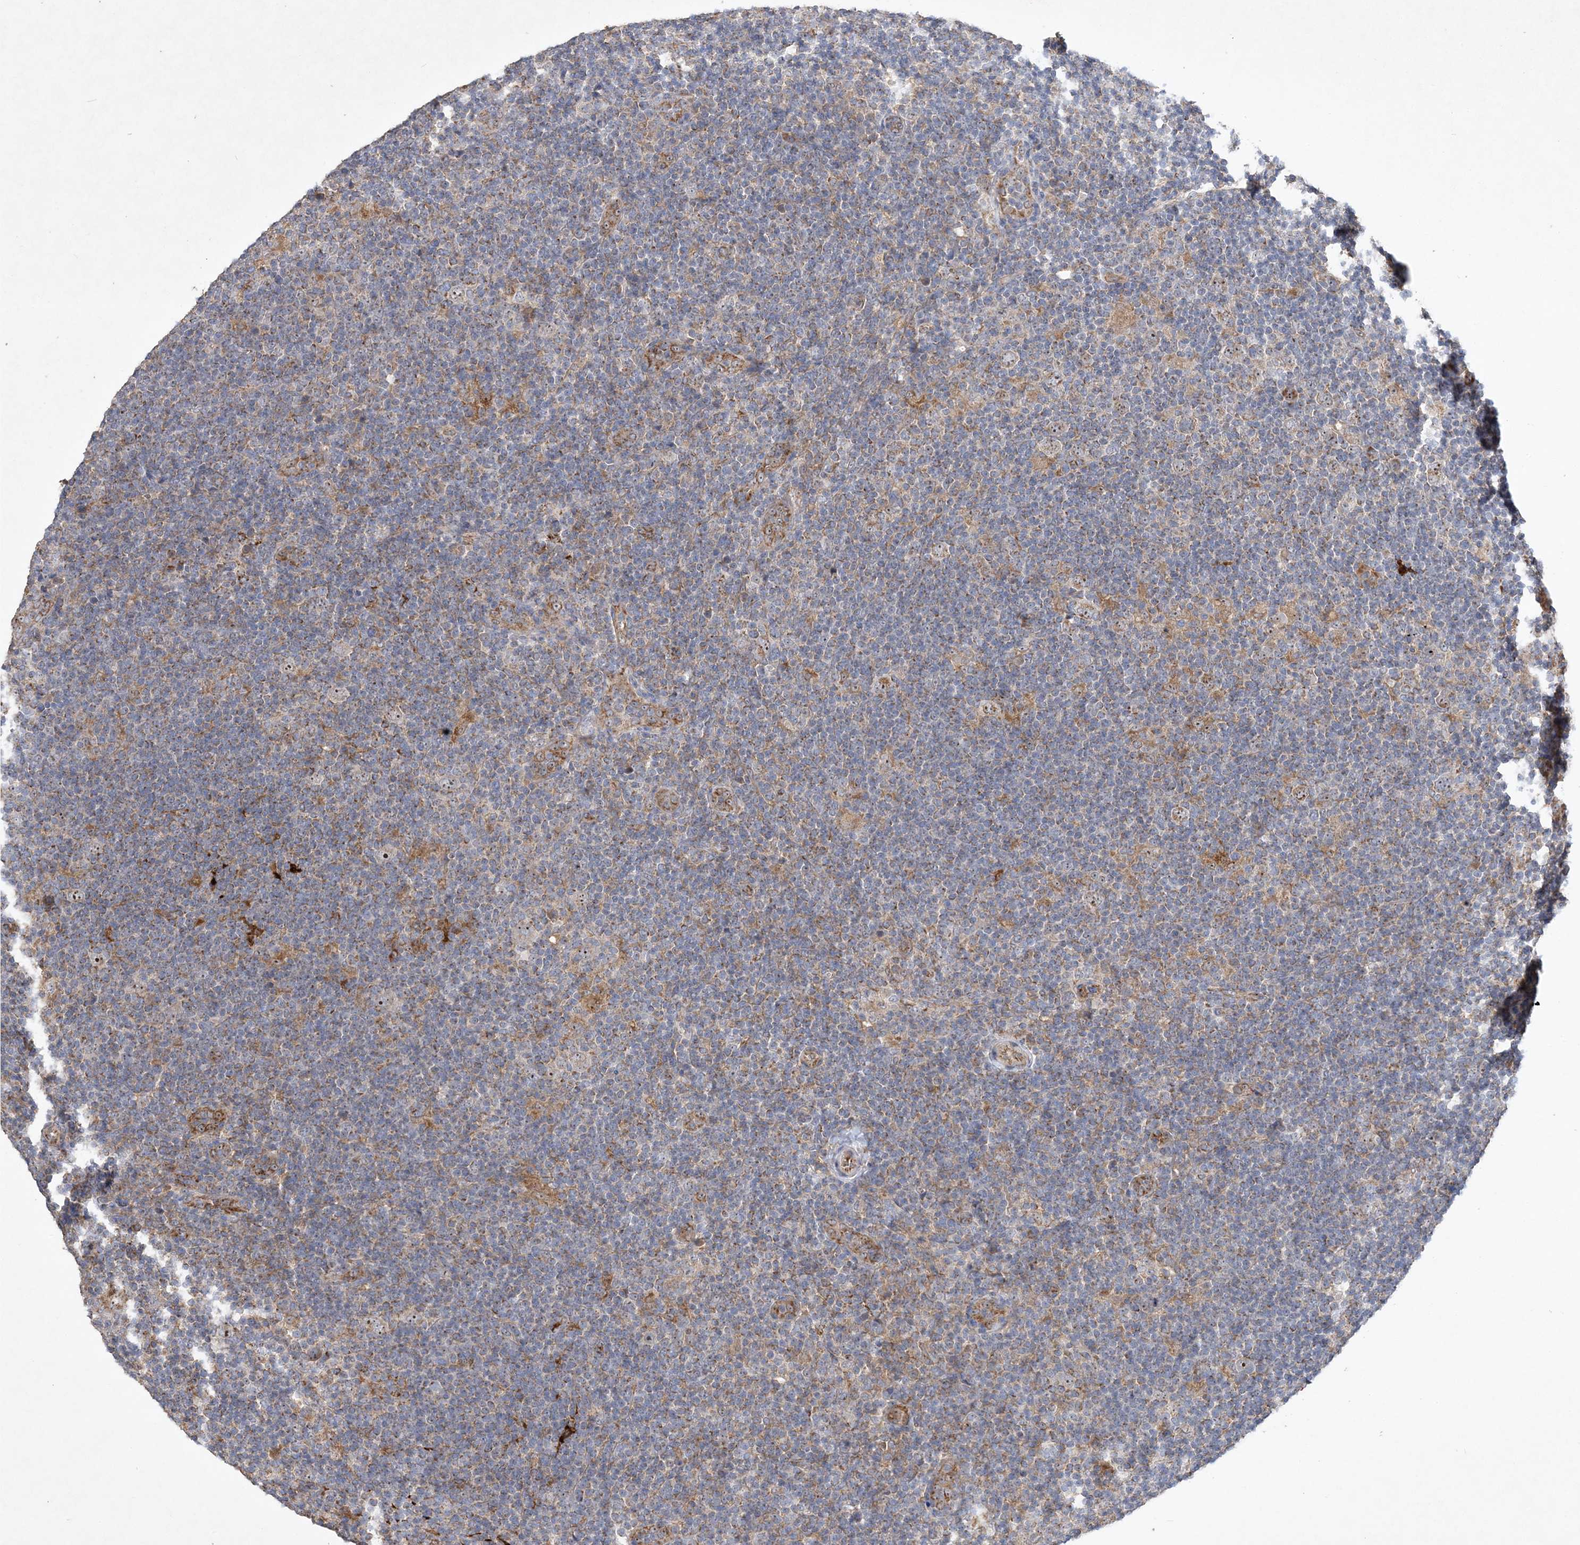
{"staining": {"intensity": "moderate", "quantity": "25%-75%", "location": "nuclear"}, "tissue": "lymphoma", "cell_type": "Tumor cells", "image_type": "cancer", "snomed": [{"axis": "morphology", "description": "Hodgkin's disease, NOS"}, {"axis": "topography", "description": "Lymph node"}], "caption": "Human Hodgkin's disease stained for a protein (brown) shows moderate nuclear positive staining in about 25%-75% of tumor cells.", "gene": "FEZ2", "patient": {"sex": "female", "age": 57}}